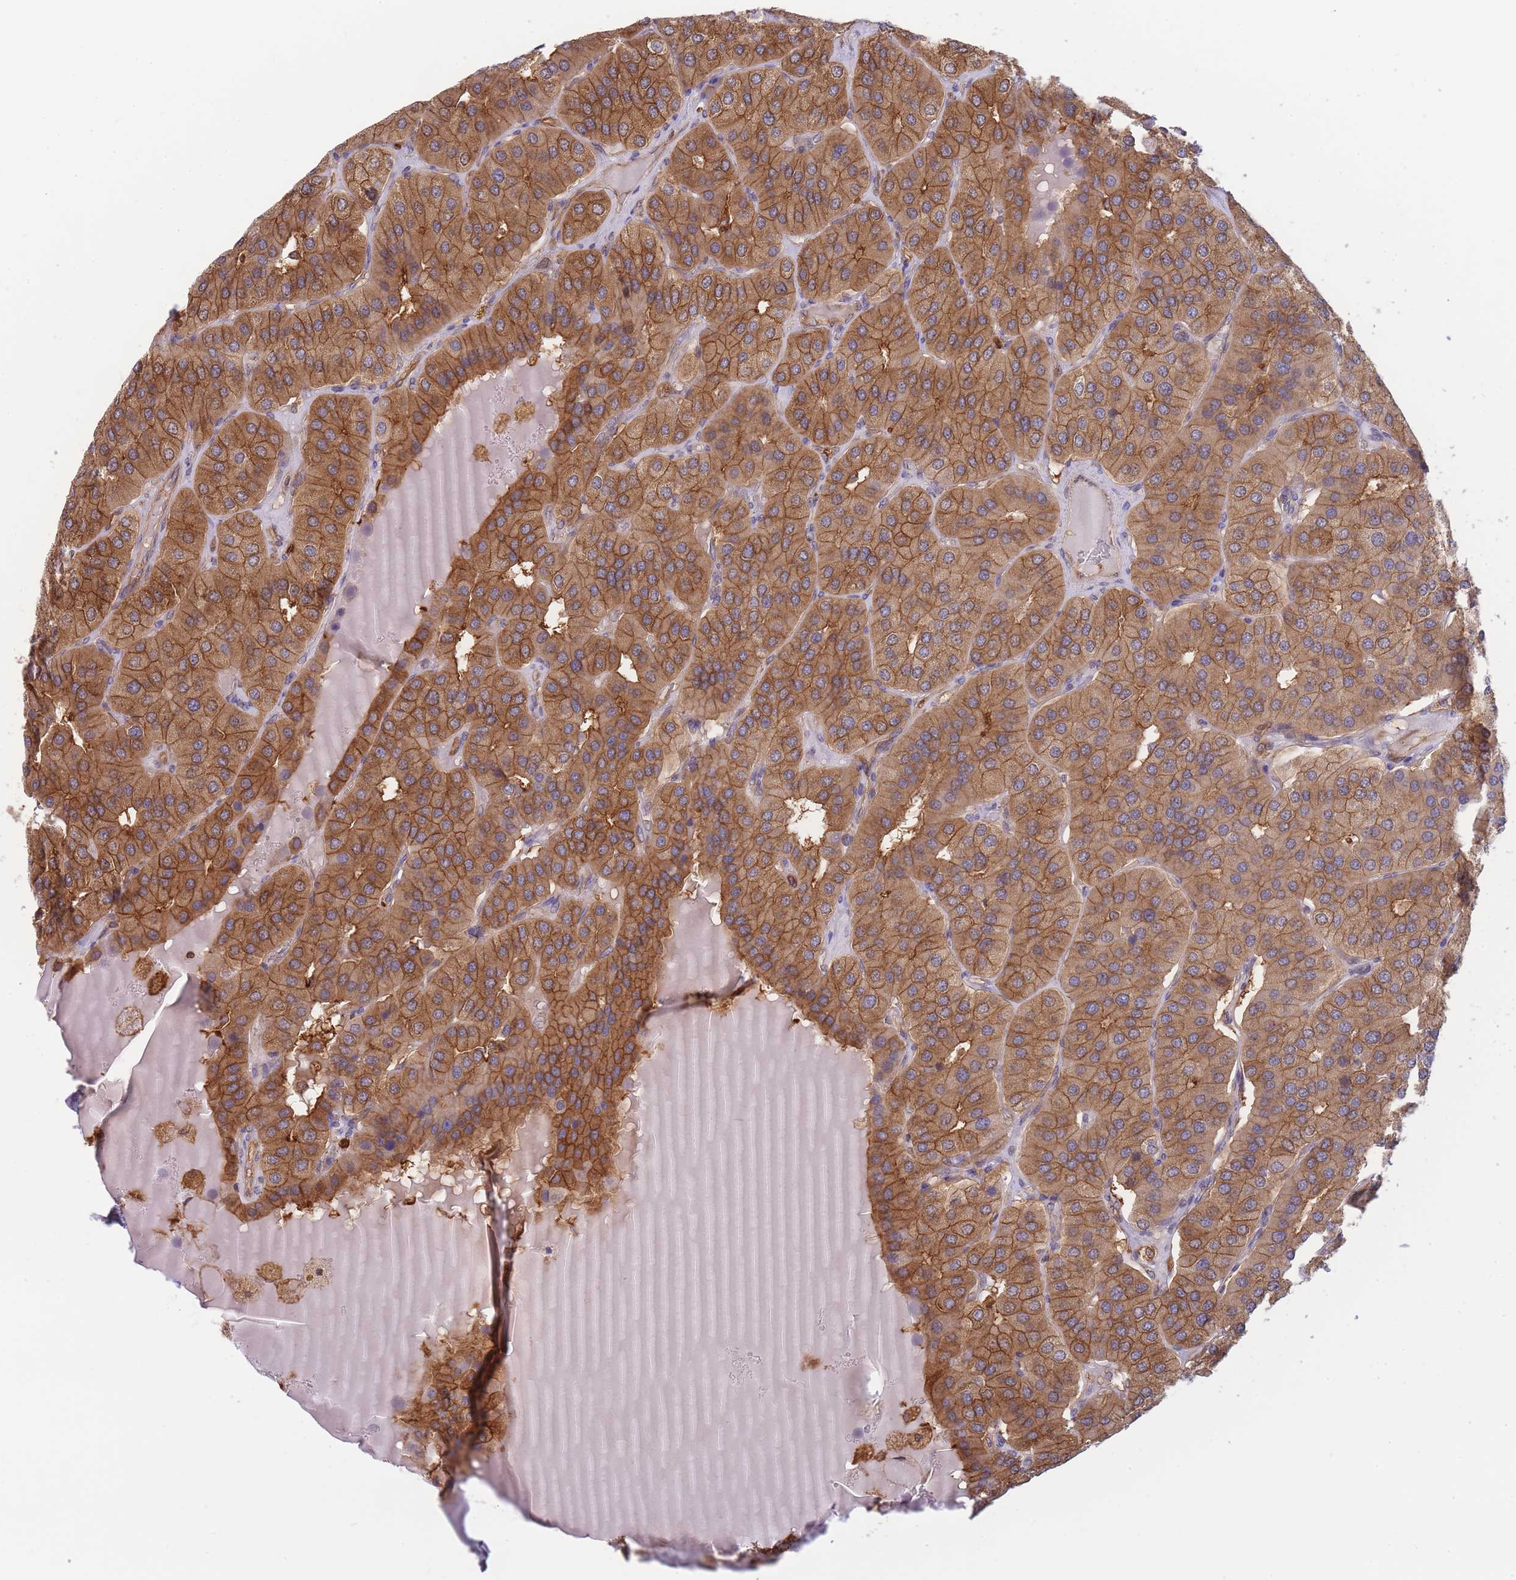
{"staining": {"intensity": "moderate", "quantity": ">75%", "location": "cytoplasmic/membranous"}, "tissue": "parathyroid gland", "cell_type": "Glandular cells", "image_type": "normal", "snomed": [{"axis": "morphology", "description": "Normal tissue, NOS"}, {"axis": "morphology", "description": "Adenoma, NOS"}, {"axis": "topography", "description": "Parathyroid gland"}], "caption": "Immunohistochemistry (IHC) (DAB) staining of benign human parathyroid gland displays moderate cytoplasmic/membranous protein positivity in about >75% of glandular cells.", "gene": "SLC4A9", "patient": {"sex": "female", "age": 86}}